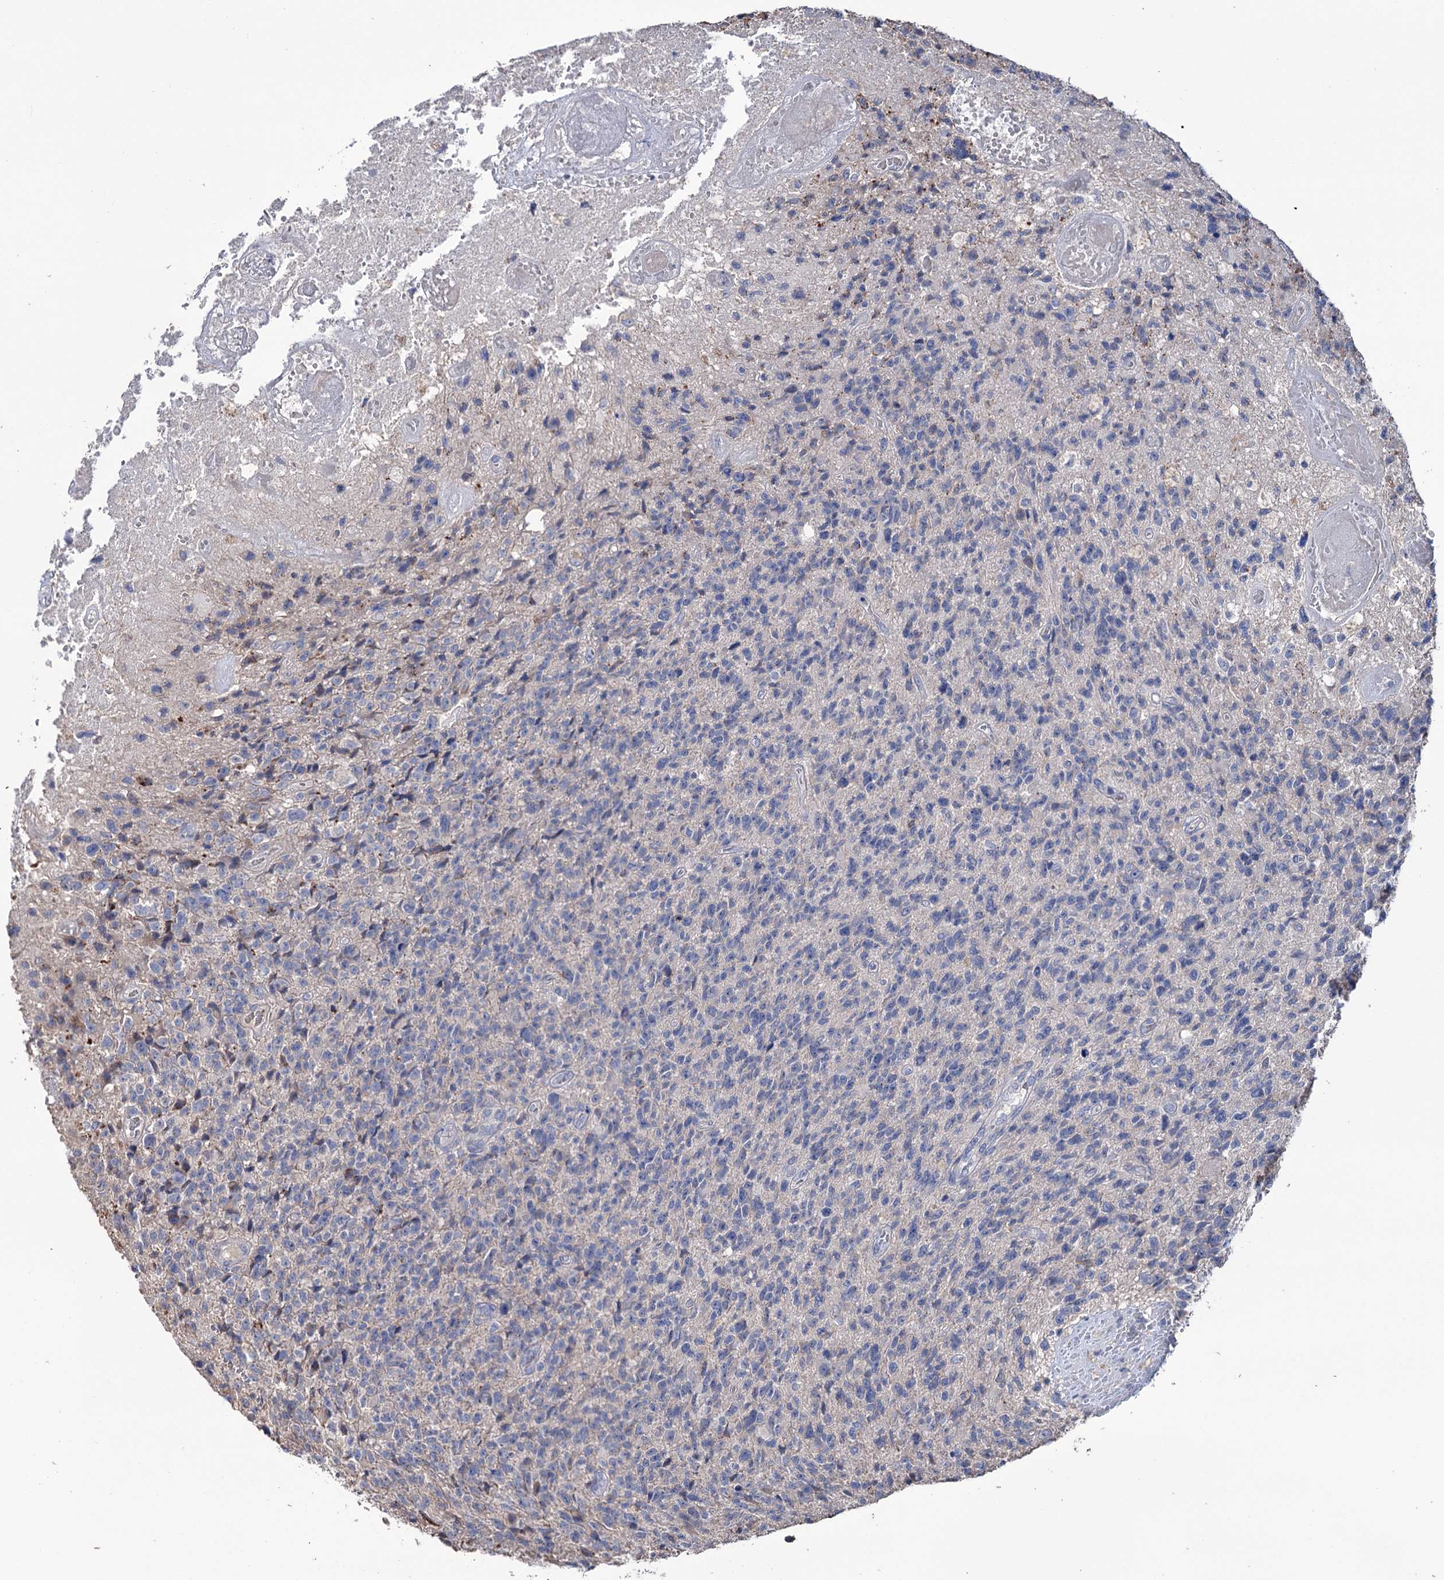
{"staining": {"intensity": "negative", "quantity": "none", "location": "none"}, "tissue": "glioma", "cell_type": "Tumor cells", "image_type": "cancer", "snomed": [{"axis": "morphology", "description": "Glioma, malignant, High grade"}, {"axis": "topography", "description": "Brain"}], "caption": "Tumor cells are negative for protein expression in human malignant glioma (high-grade).", "gene": "EPB41L5", "patient": {"sex": "male", "age": 76}}